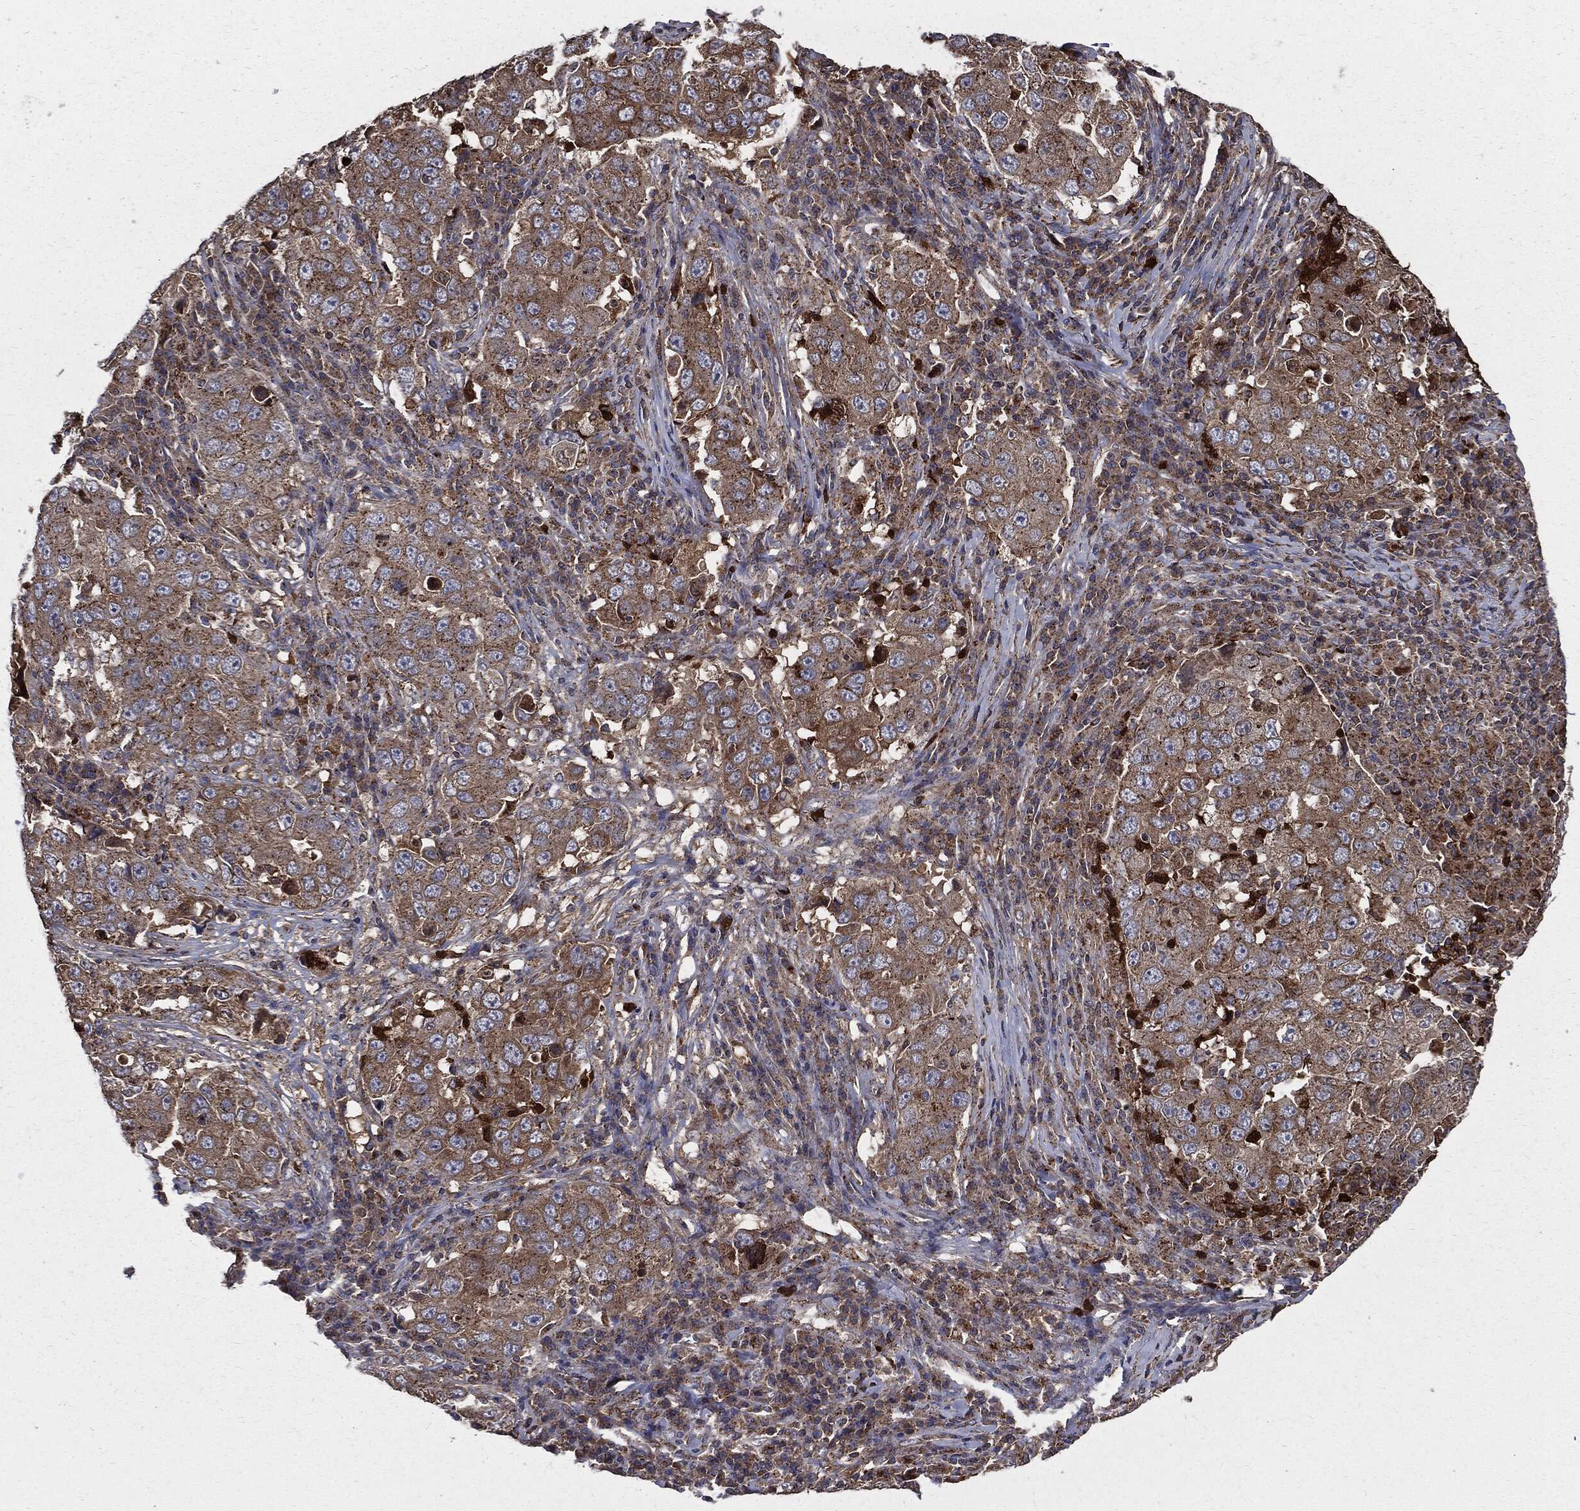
{"staining": {"intensity": "moderate", "quantity": "25%-75%", "location": "cytoplasmic/membranous"}, "tissue": "lung cancer", "cell_type": "Tumor cells", "image_type": "cancer", "snomed": [{"axis": "morphology", "description": "Adenocarcinoma, NOS"}, {"axis": "topography", "description": "Lung"}], "caption": "A photomicrograph of human lung adenocarcinoma stained for a protein displays moderate cytoplasmic/membranous brown staining in tumor cells. The protein is stained brown, and the nuclei are stained in blue (DAB (3,3'-diaminobenzidine) IHC with brightfield microscopy, high magnification).", "gene": "PDCD6IP", "patient": {"sex": "male", "age": 73}}